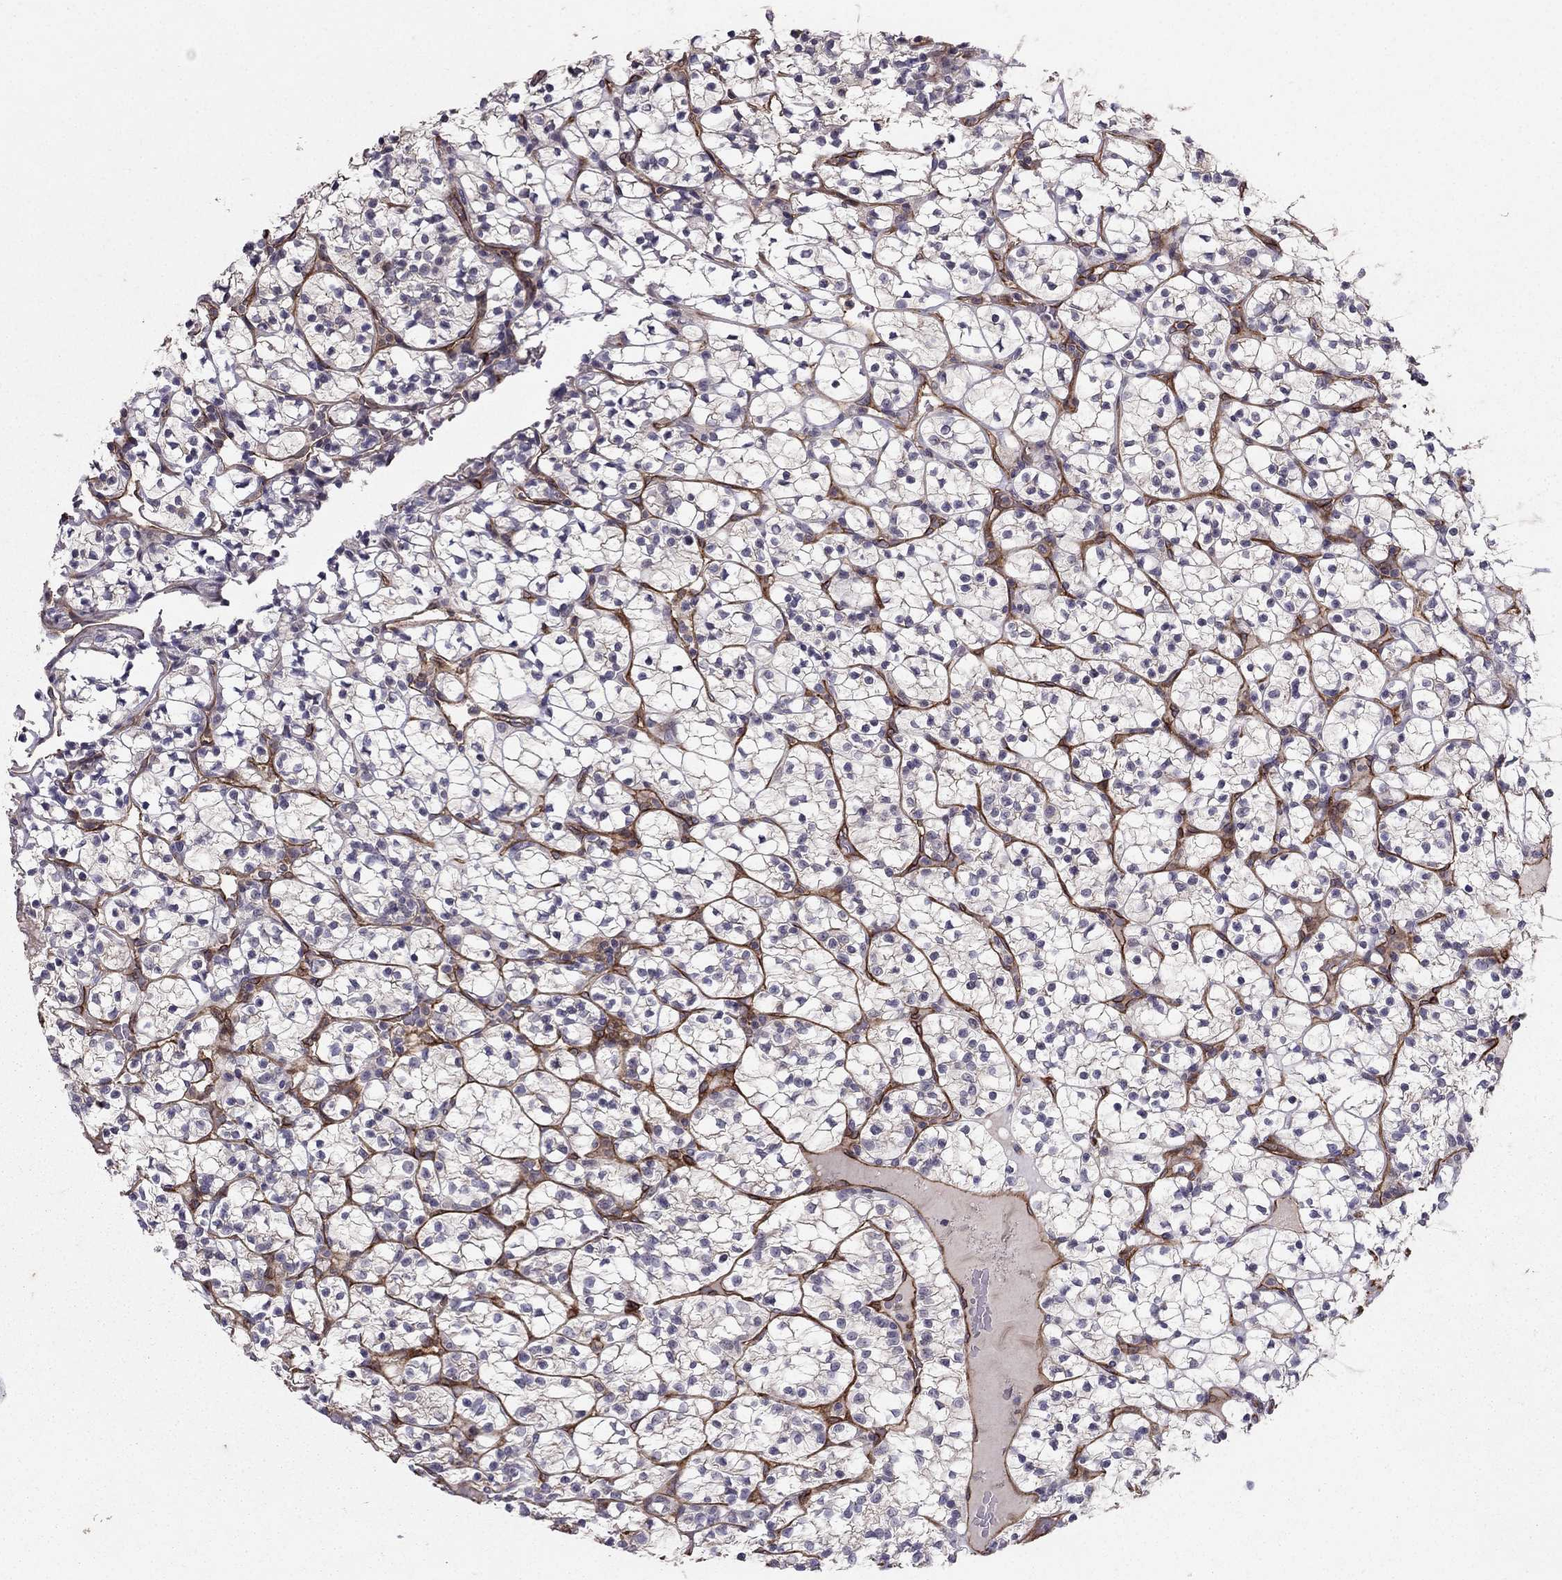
{"staining": {"intensity": "negative", "quantity": "none", "location": "none"}, "tissue": "renal cancer", "cell_type": "Tumor cells", "image_type": "cancer", "snomed": [{"axis": "morphology", "description": "Adenocarcinoma, NOS"}, {"axis": "topography", "description": "Kidney"}], "caption": "This is an immunohistochemistry (IHC) image of human renal adenocarcinoma. There is no expression in tumor cells.", "gene": "RASIP1", "patient": {"sex": "female", "age": 89}}